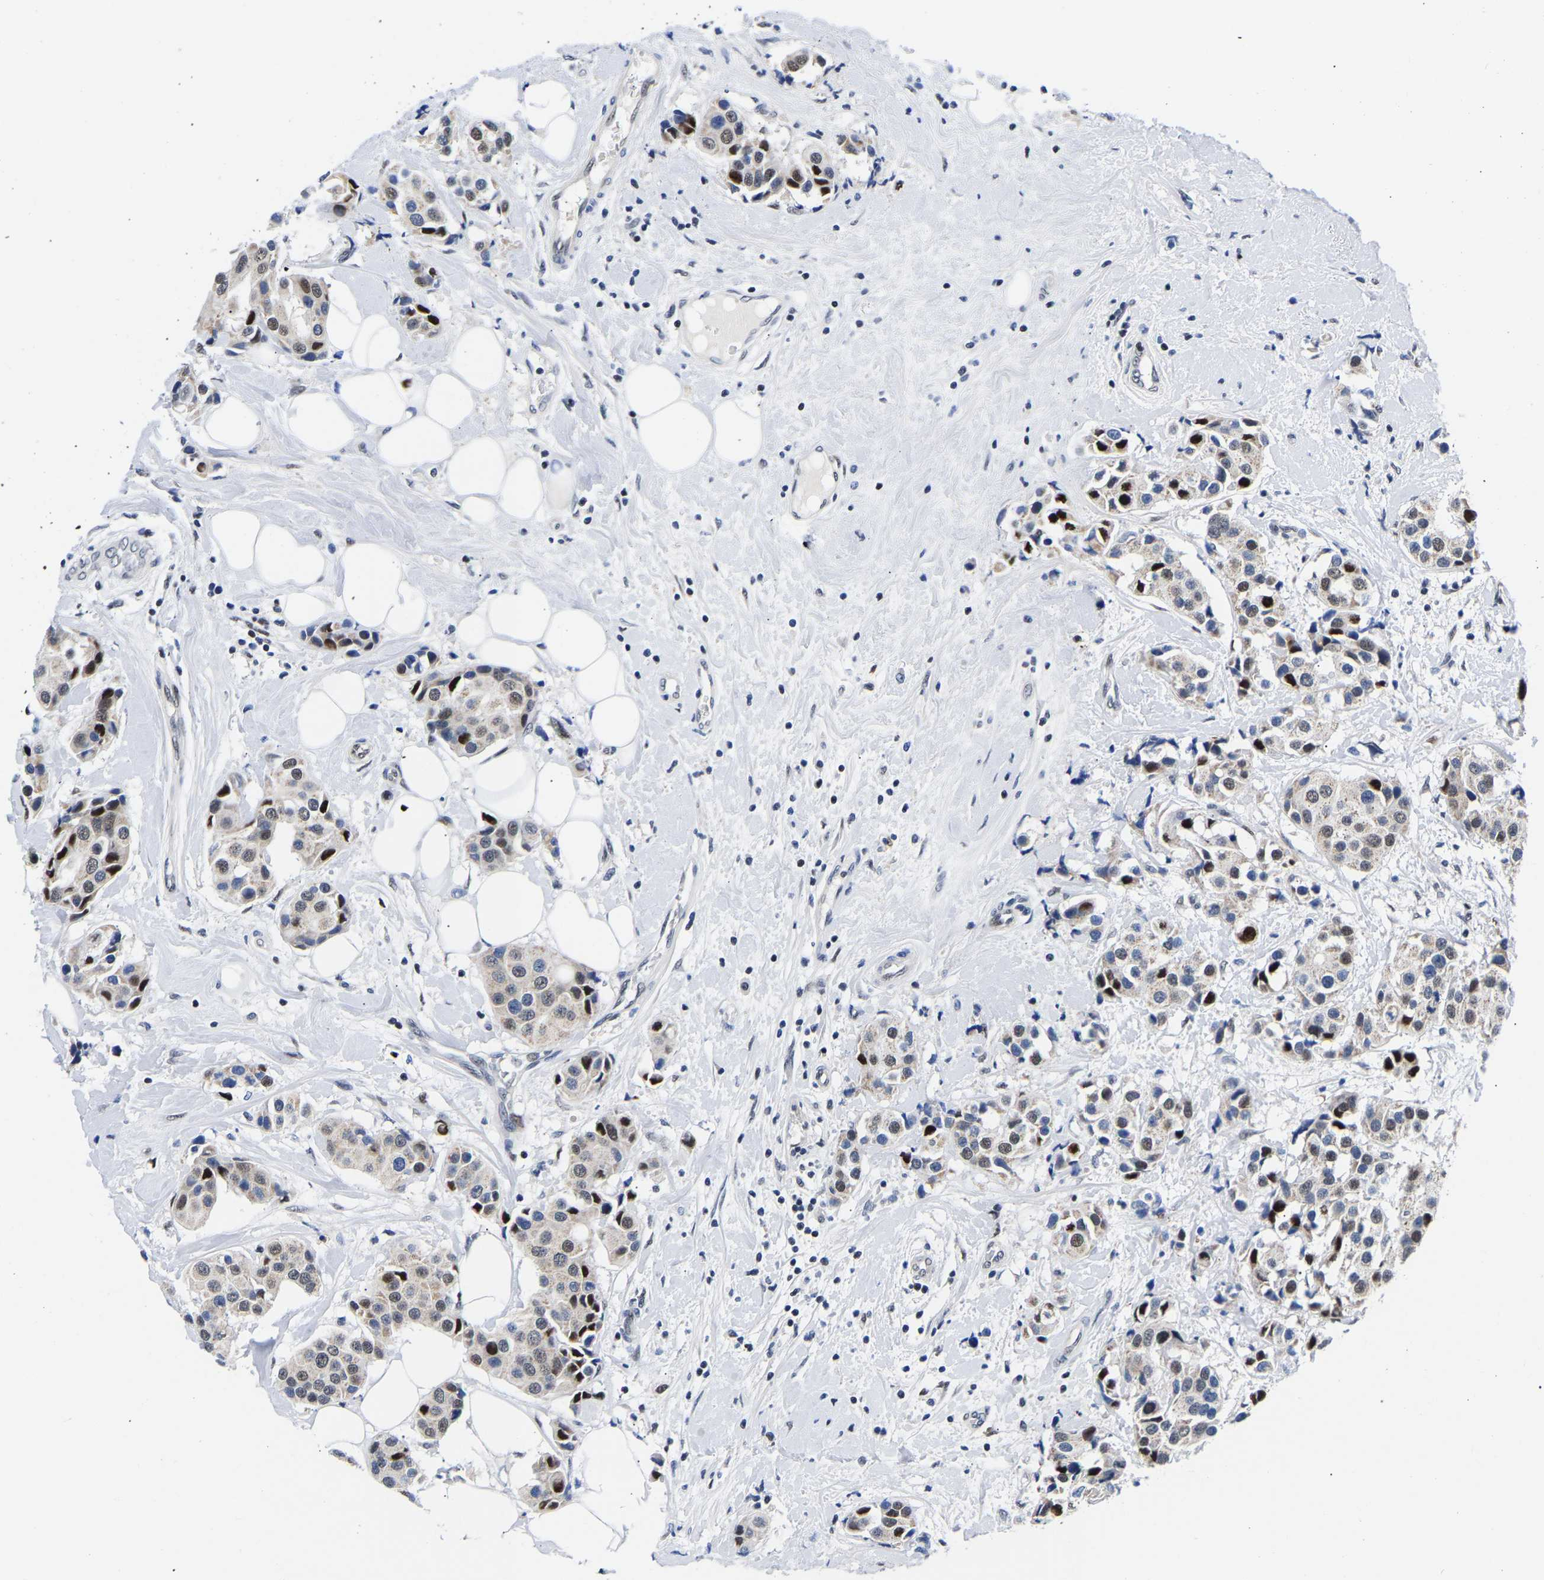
{"staining": {"intensity": "strong", "quantity": "<25%", "location": "nuclear"}, "tissue": "breast cancer", "cell_type": "Tumor cells", "image_type": "cancer", "snomed": [{"axis": "morphology", "description": "Normal tissue, NOS"}, {"axis": "morphology", "description": "Duct carcinoma"}, {"axis": "topography", "description": "Breast"}], "caption": "A photomicrograph of human invasive ductal carcinoma (breast) stained for a protein demonstrates strong nuclear brown staining in tumor cells.", "gene": "PTRHD1", "patient": {"sex": "female", "age": 39}}